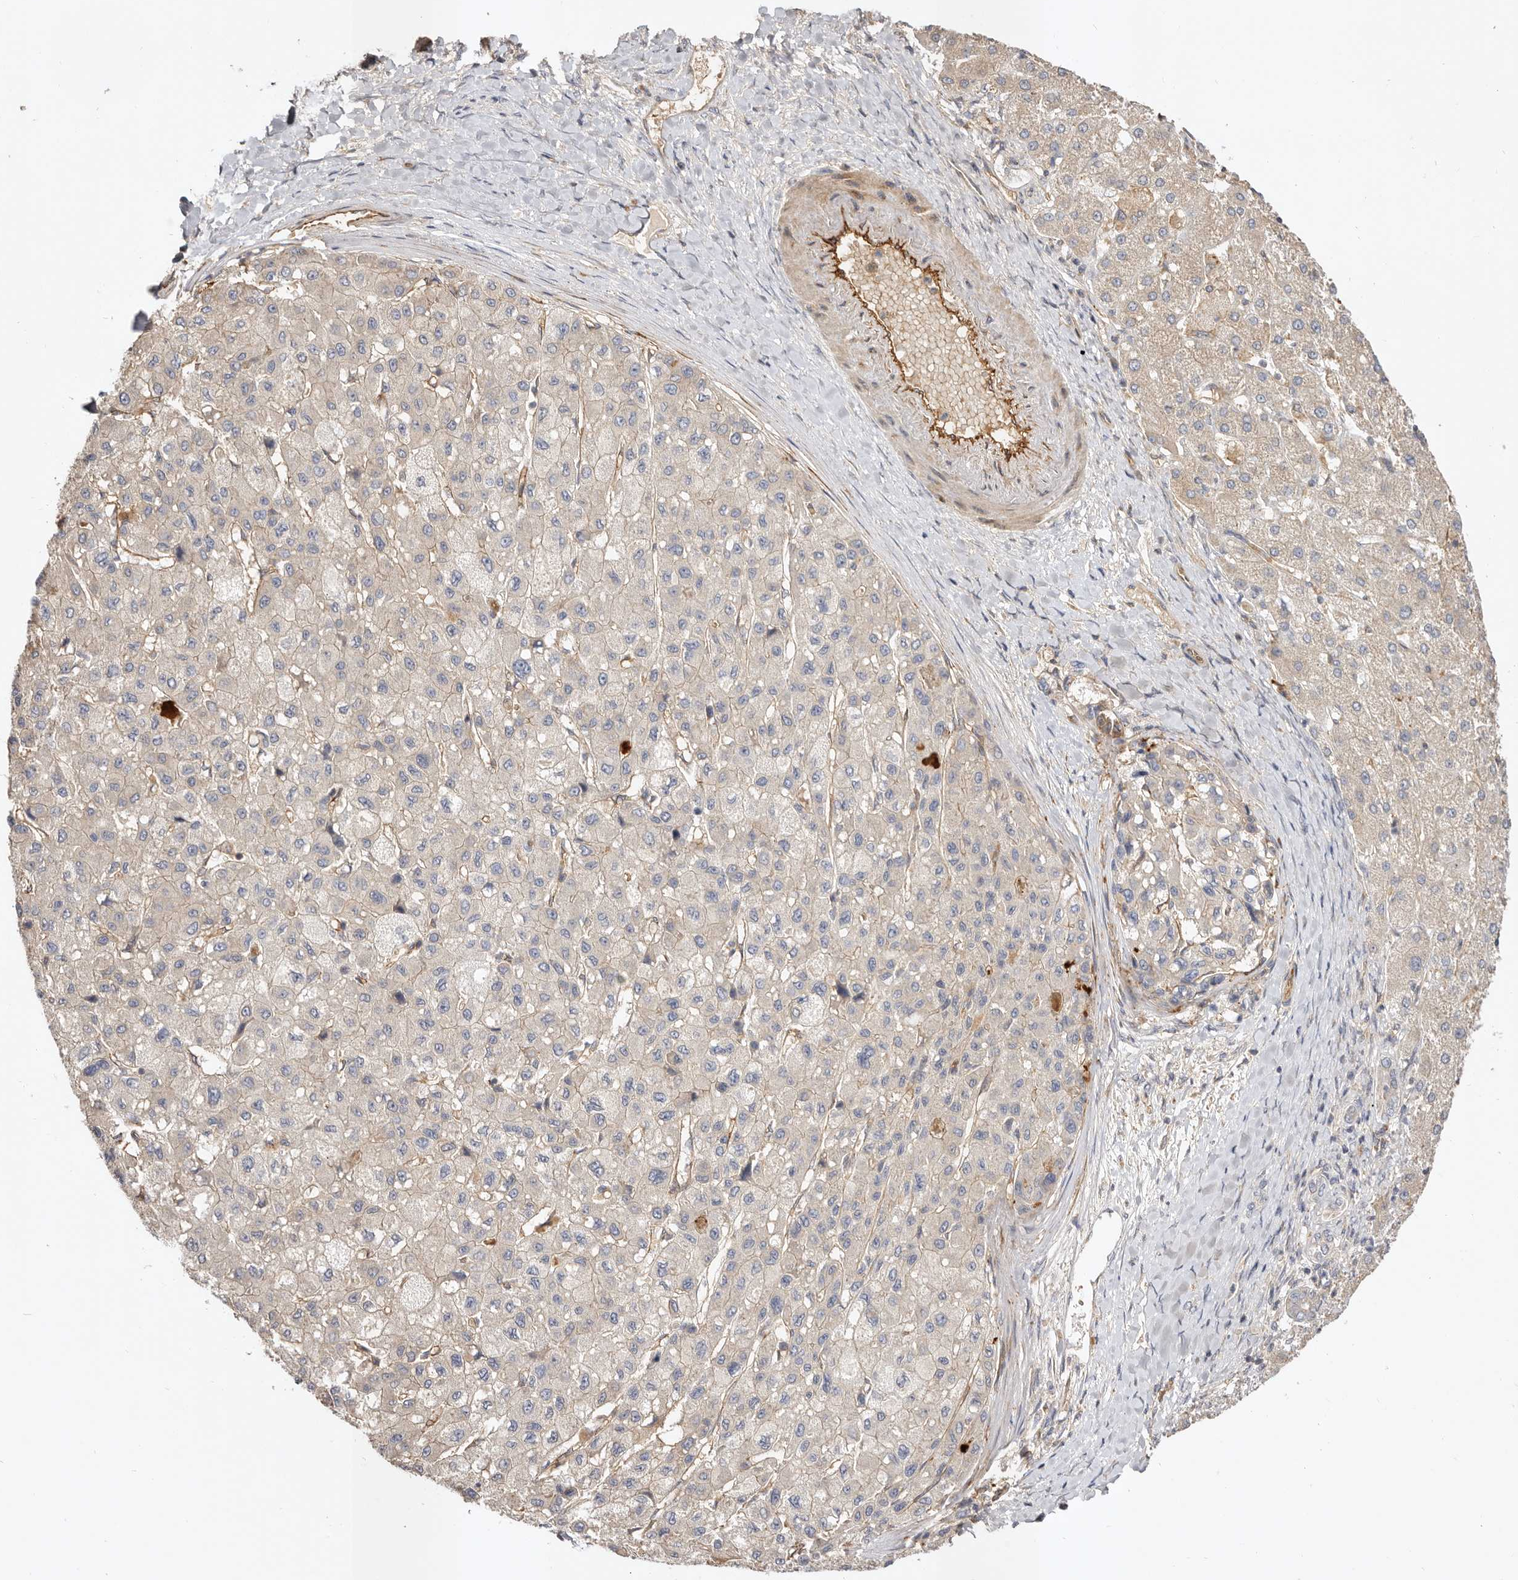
{"staining": {"intensity": "weak", "quantity": ">75%", "location": "cytoplasmic/membranous"}, "tissue": "liver cancer", "cell_type": "Tumor cells", "image_type": "cancer", "snomed": [{"axis": "morphology", "description": "Carcinoma, Hepatocellular, NOS"}, {"axis": "topography", "description": "Liver"}], "caption": "IHC of liver cancer (hepatocellular carcinoma) reveals low levels of weak cytoplasmic/membranous positivity in approximately >75% of tumor cells.", "gene": "ADAMTS9", "patient": {"sex": "male", "age": 80}}